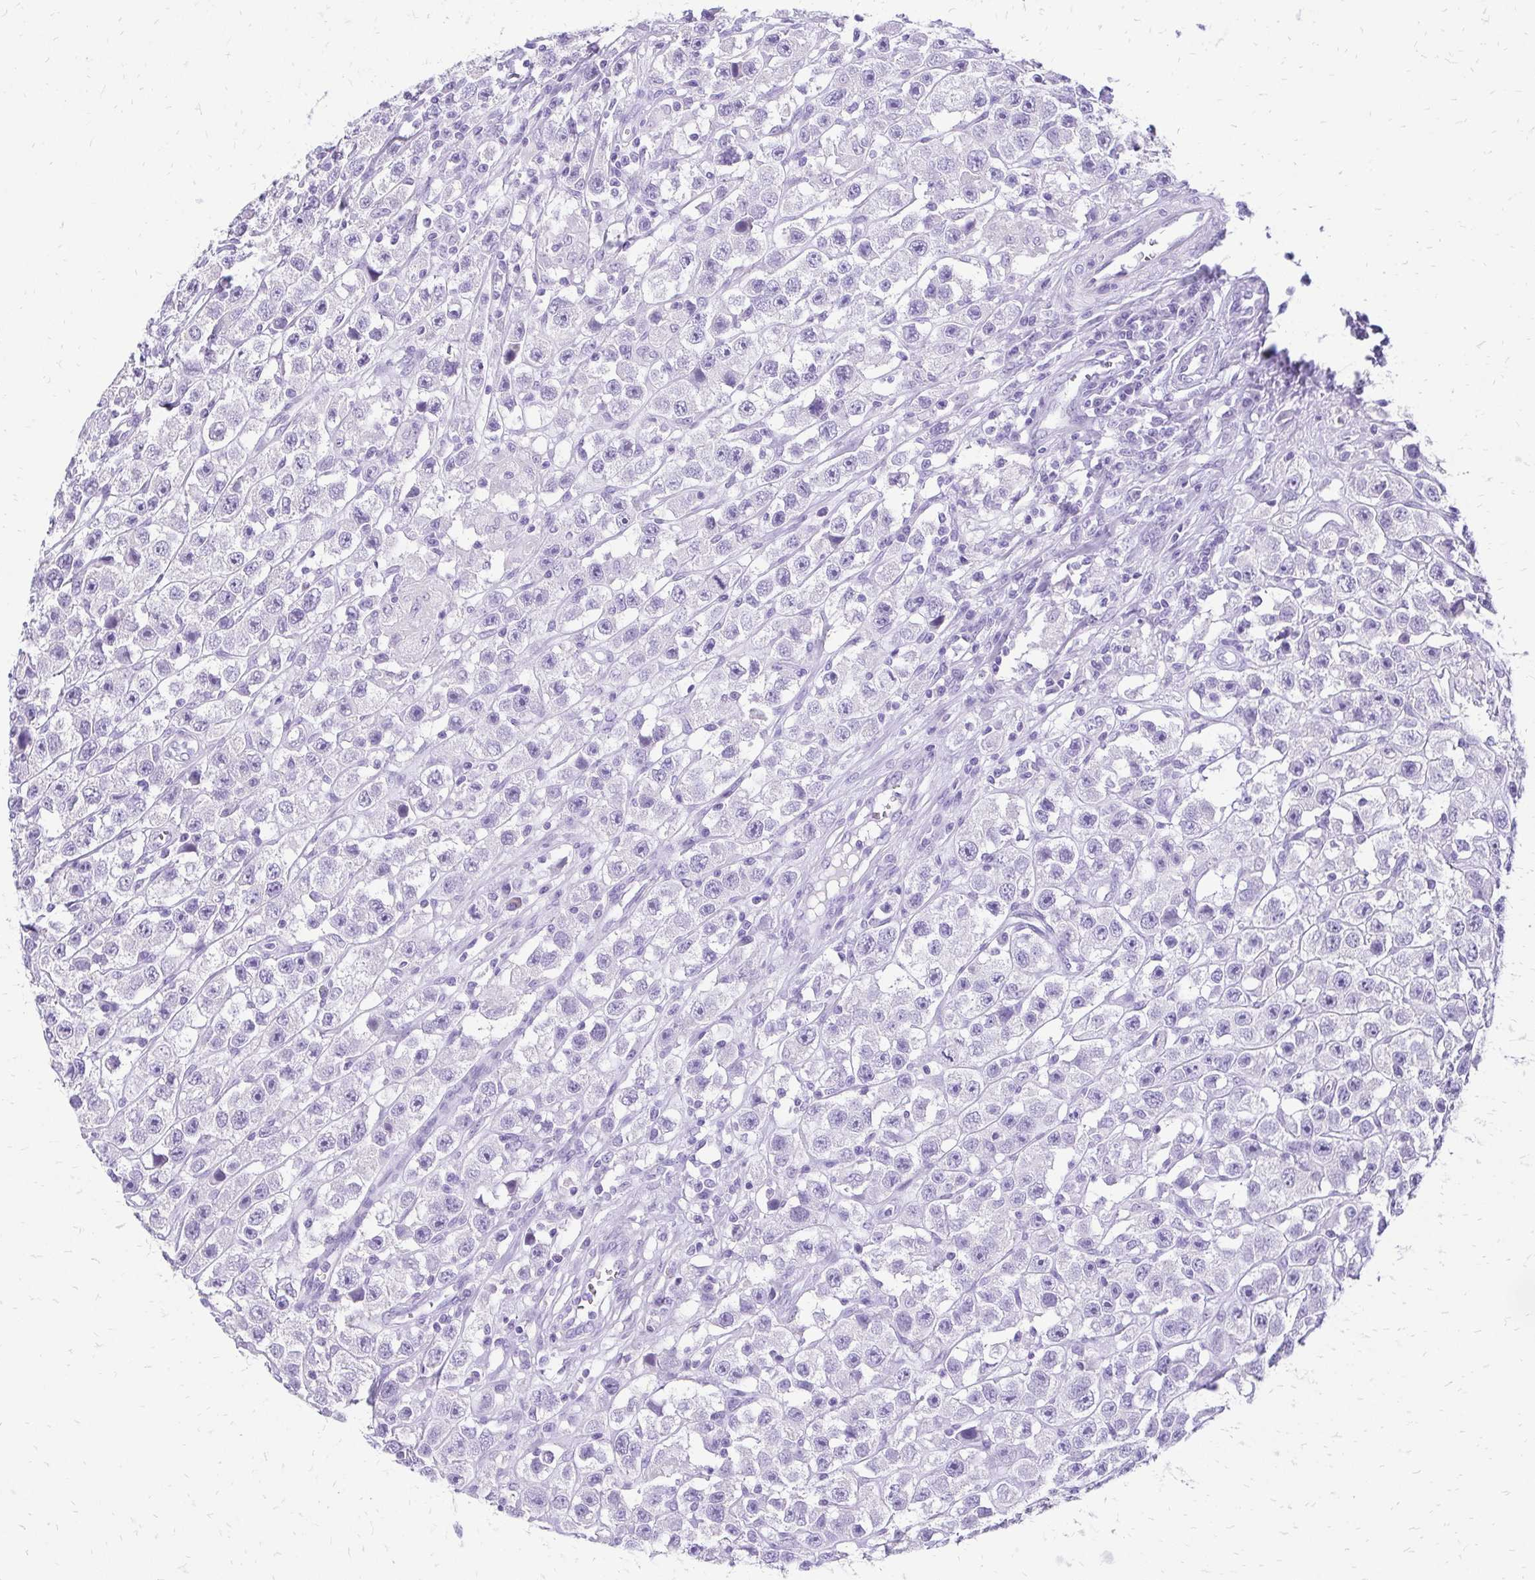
{"staining": {"intensity": "negative", "quantity": "none", "location": "none"}, "tissue": "testis cancer", "cell_type": "Tumor cells", "image_type": "cancer", "snomed": [{"axis": "morphology", "description": "Seminoma, NOS"}, {"axis": "topography", "description": "Testis"}], "caption": "Immunohistochemistry histopathology image of neoplastic tissue: human testis seminoma stained with DAB exhibits no significant protein positivity in tumor cells.", "gene": "SLC32A1", "patient": {"sex": "male", "age": 45}}